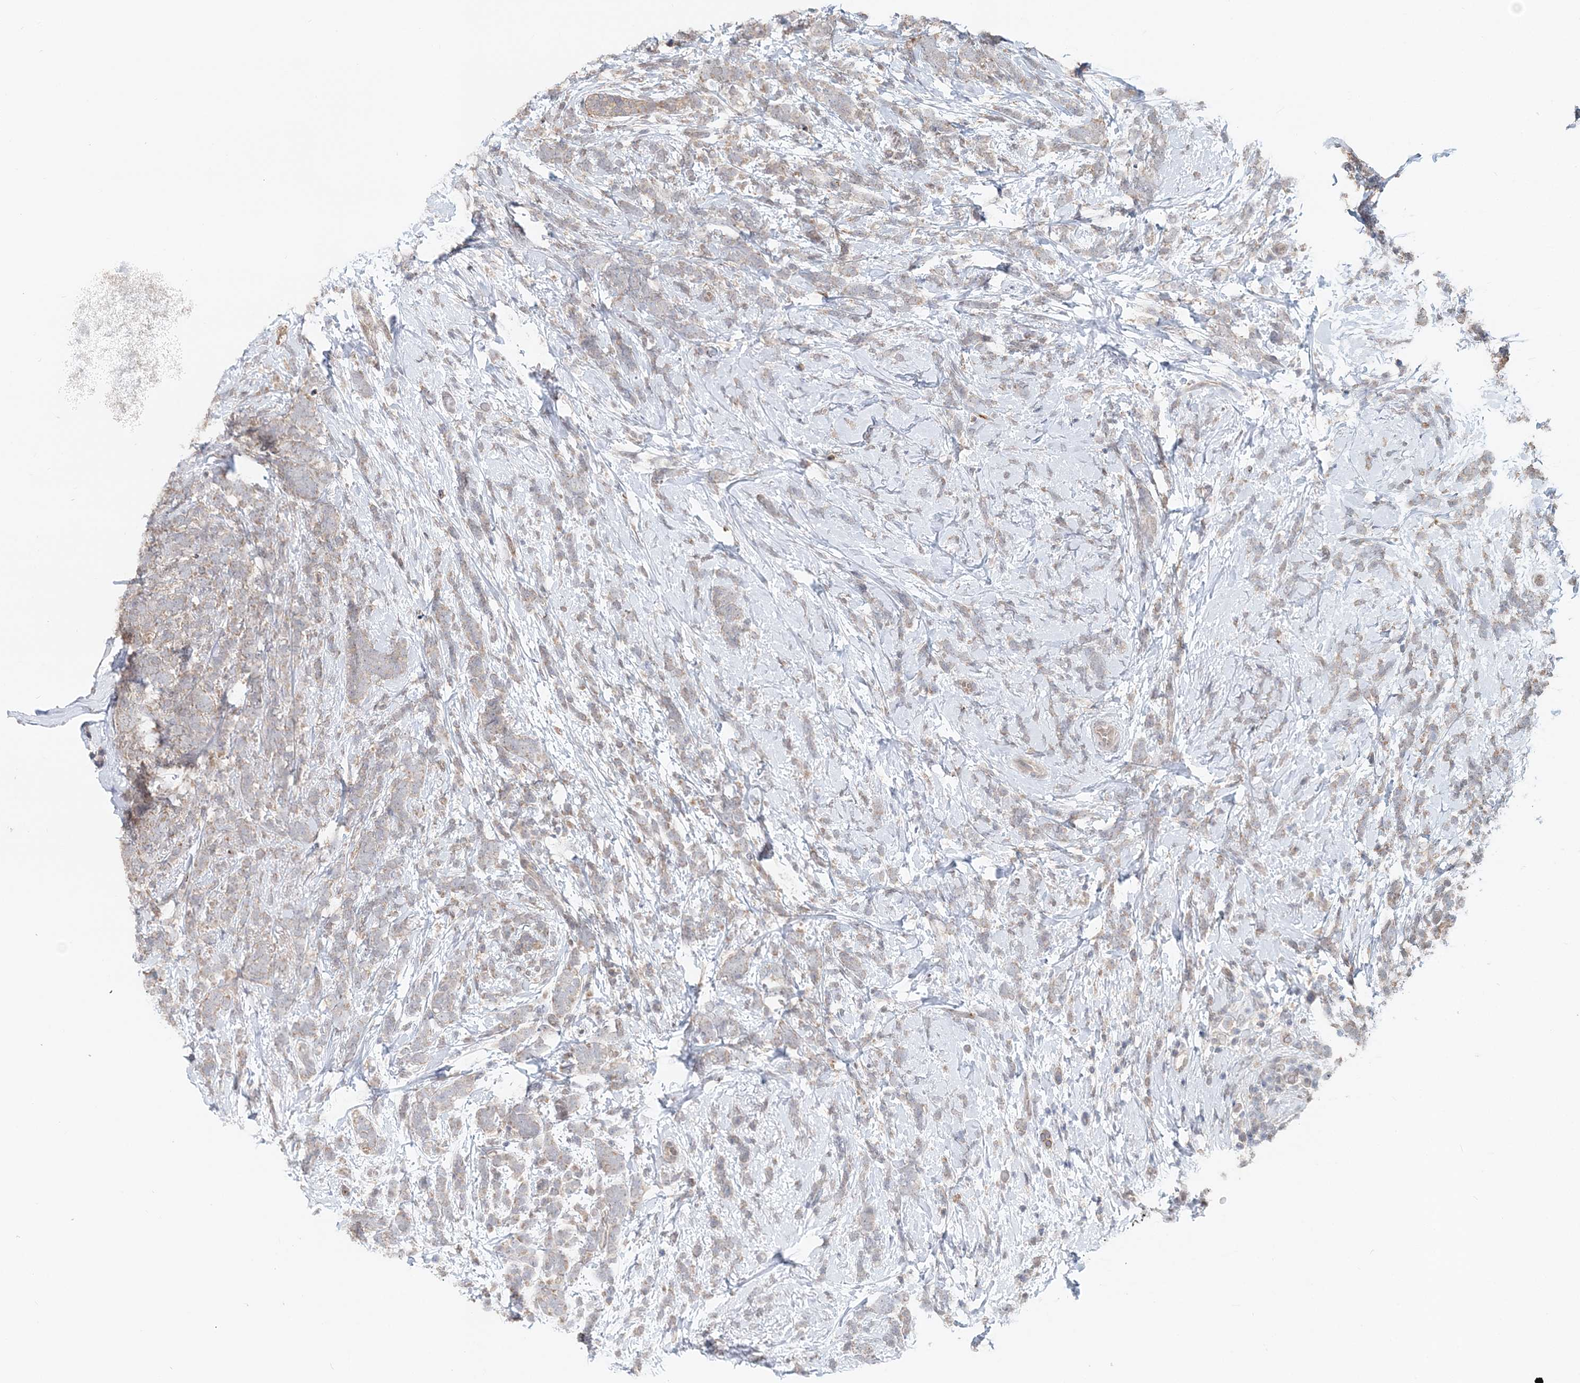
{"staining": {"intensity": "weak", "quantity": ">75%", "location": "cytoplasmic/membranous"}, "tissue": "breast cancer", "cell_type": "Tumor cells", "image_type": "cancer", "snomed": [{"axis": "morphology", "description": "Lobular carcinoma"}, {"axis": "topography", "description": "Breast"}], "caption": "This image displays breast cancer stained with immunohistochemistry to label a protein in brown. The cytoplasmic/membranous of tumor cells show weak positivity for the protein. Nuclei are counter-stained blue.", "gene": "FBXO38", "patient": {"sex": "female", "age": 58}}